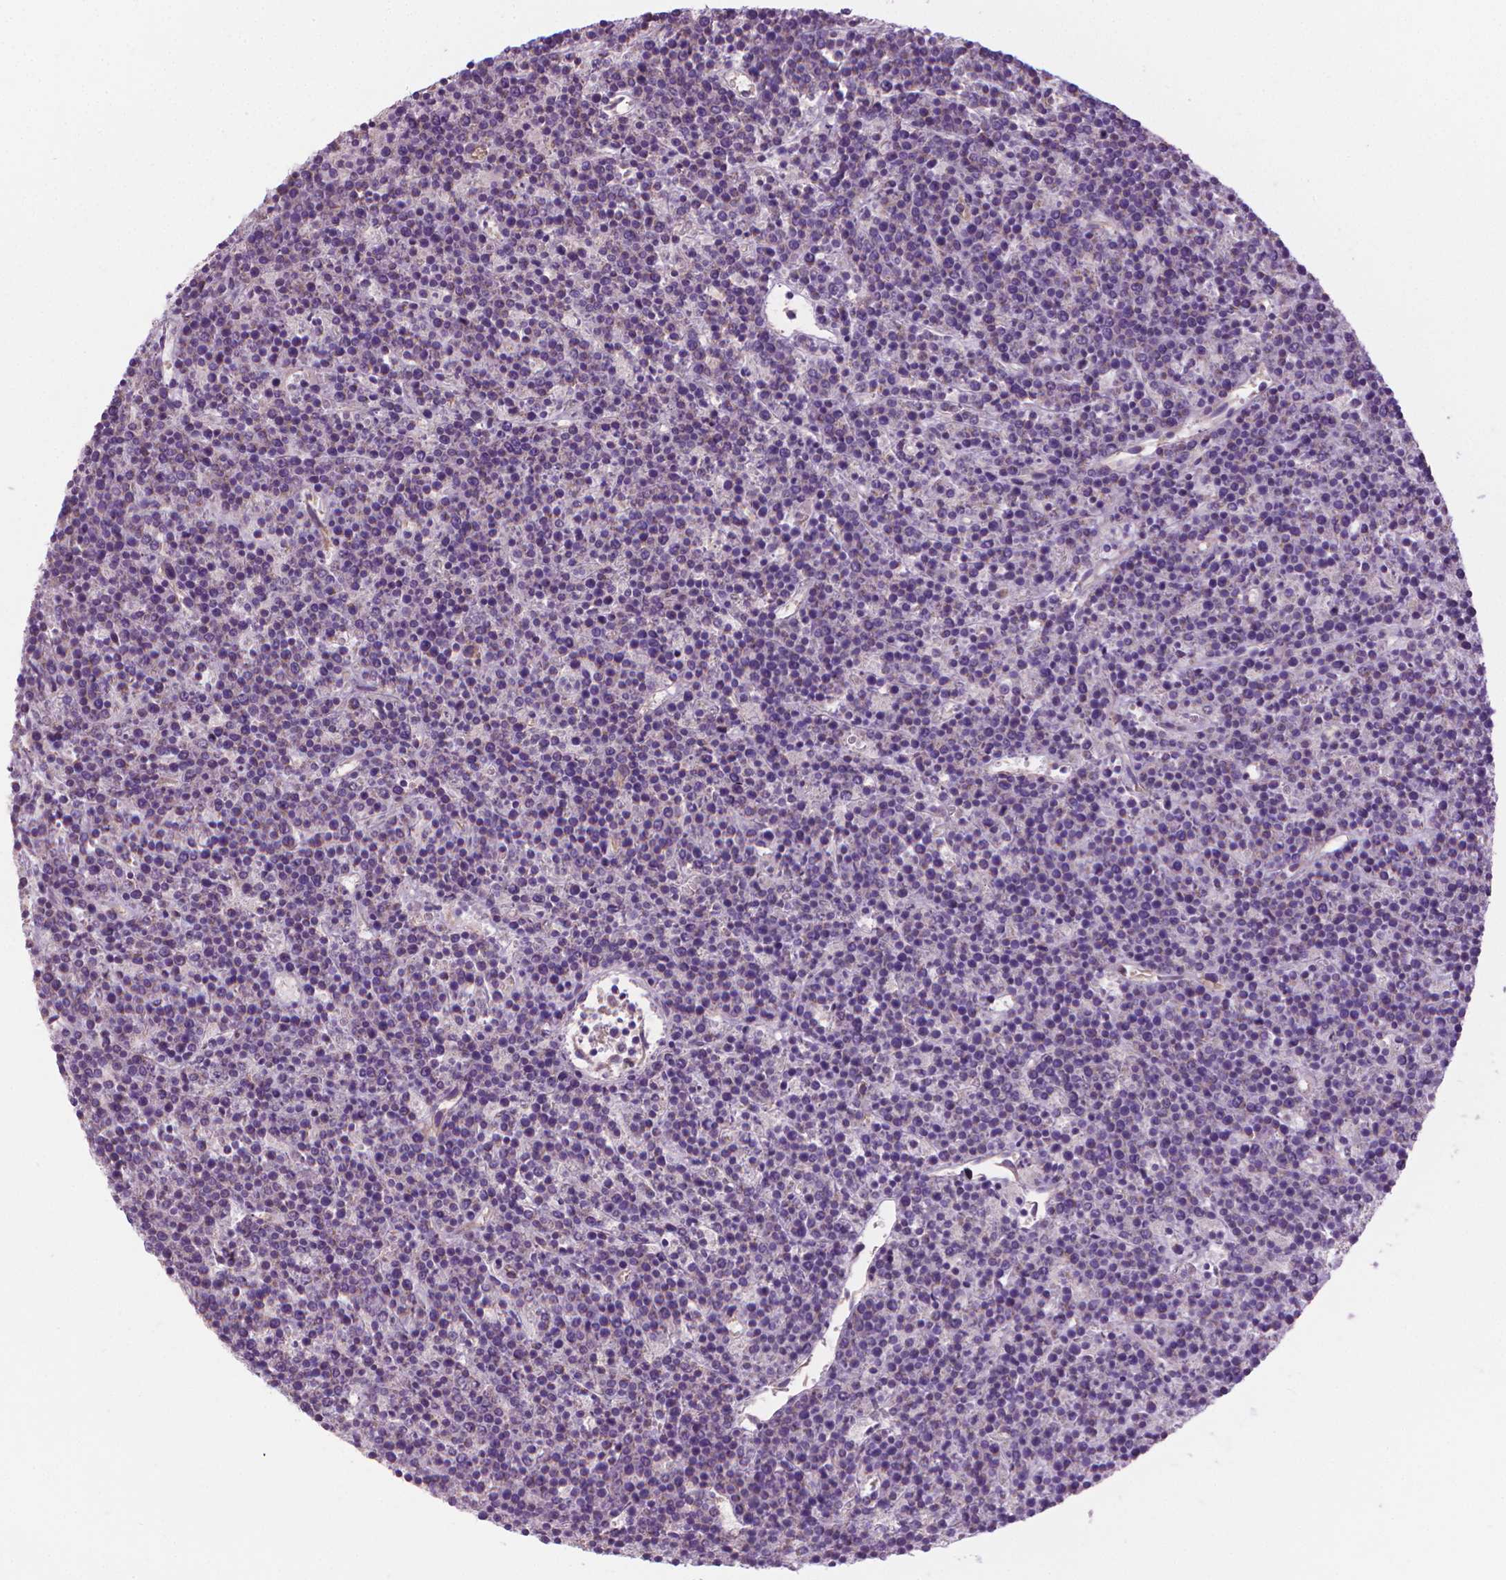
{"staining": {"intensity": "negative", "quantity": "none", "location": "none"}, "tissue": "lymphoma", "cell_type": "Tumor cells", "image_type": "cancer", "snomed": [{"axis": "morphology", "description": "Malignant lymphoma, non-Hodgkin's type, High grade"}, {"axis": "topography", "description": "Ovary"}], "caption": "A histopathology image of high-grade malignant lymphoma, non-Hodgkin's type stained for a protein displays no brown staining in tumor cells.", "gene": "RIIAD1", "patient": {"sex": "female", "age": 56}}